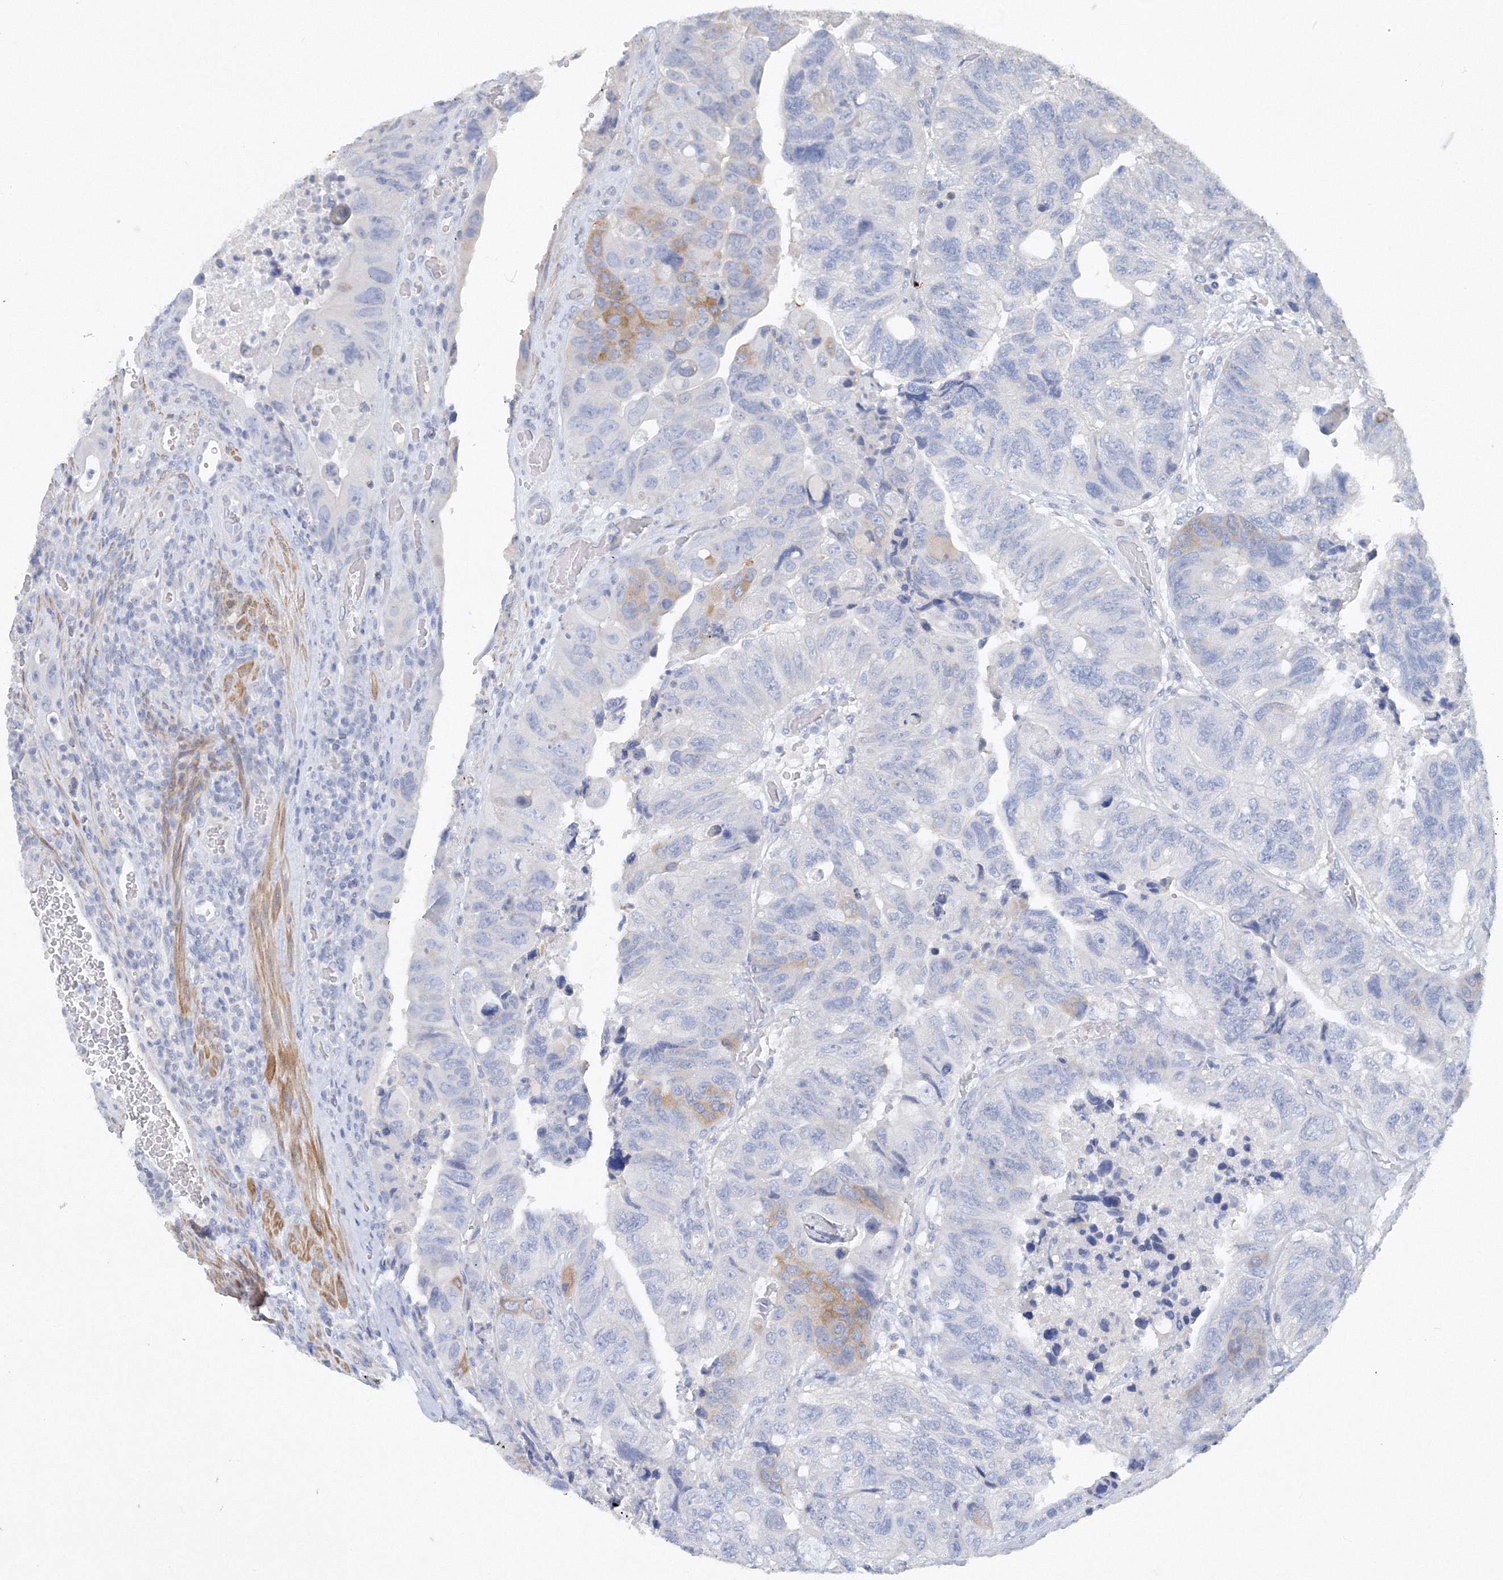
{"staining": {"intensity": "negative", "quantity": "none", "location": "none"}, "tissue": "colorectal cancer", "cell_type": "Tumor cells", "image_type": "cancer", "snomed": [{"axis": "morphology", "description": "Adenocarcinoma, NOS"}, {"axis": "topography", "description": "Rectum"}], "caption": "Micrograph shows no significant protein expression in tumor cells of colorectal adenocarcinoma.", "gene": "OSBPL6", "patient": {"sex": "male", "age": 63}}